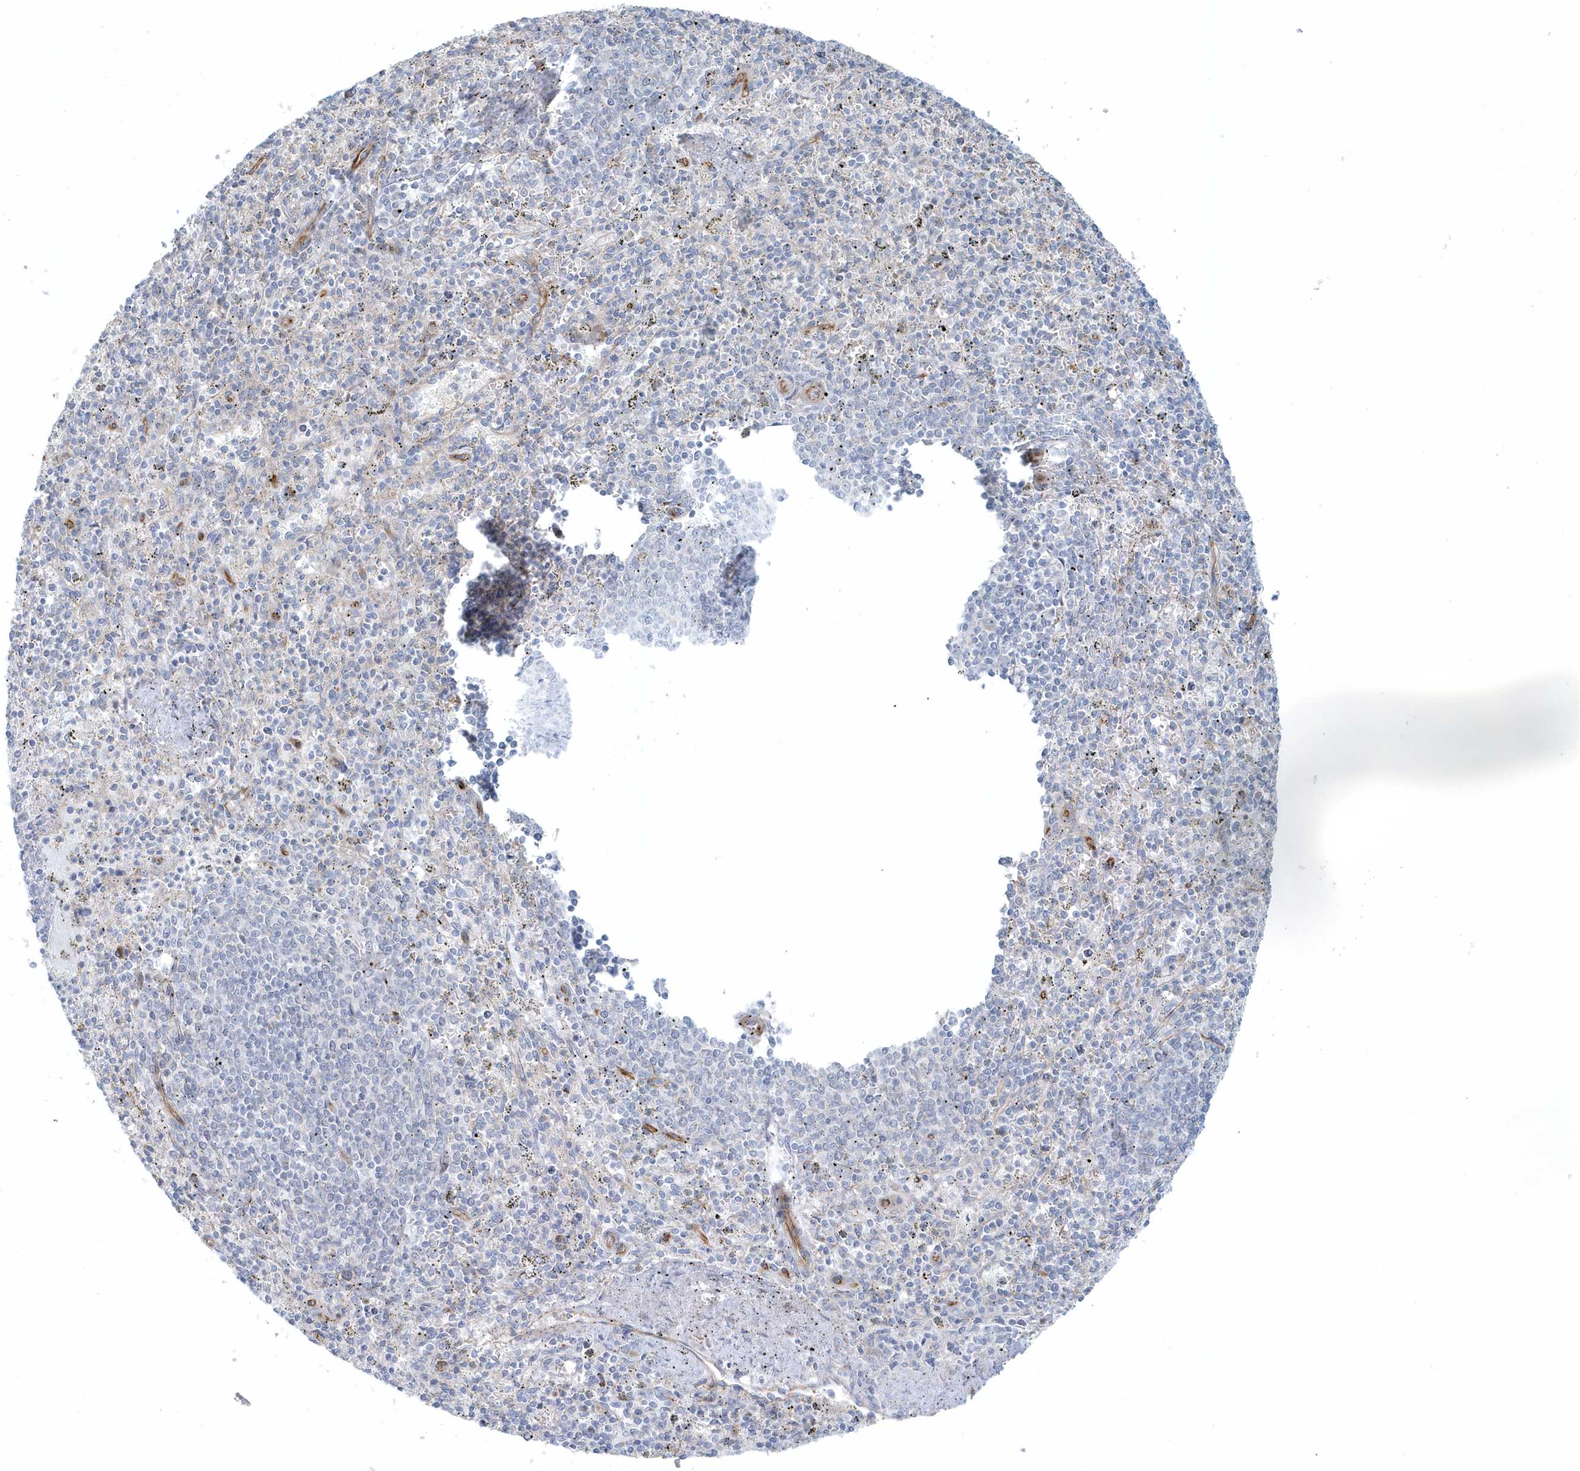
{"staining": {"intensity": "moderate", "quantity": "<25%", "location": "cytoplasmic/membranous"}, "tissue": "spleen", "cell_type": "Cells in red pulp", "image_type": "normal", "snomed": [{"axis": "morphology", "description": "Normal tissue, NOS"}, {"axis": "topography", "description": "Spleen"}], "caption": "Immunohistochemical staining of unremarkable human spleen reveals <25% levels of moderate cytoplasmic/membranous protein expression in about <25% of cells in red pulp.", "gene": "GPR152", "patient": {"sex": "male", "age": 72}}